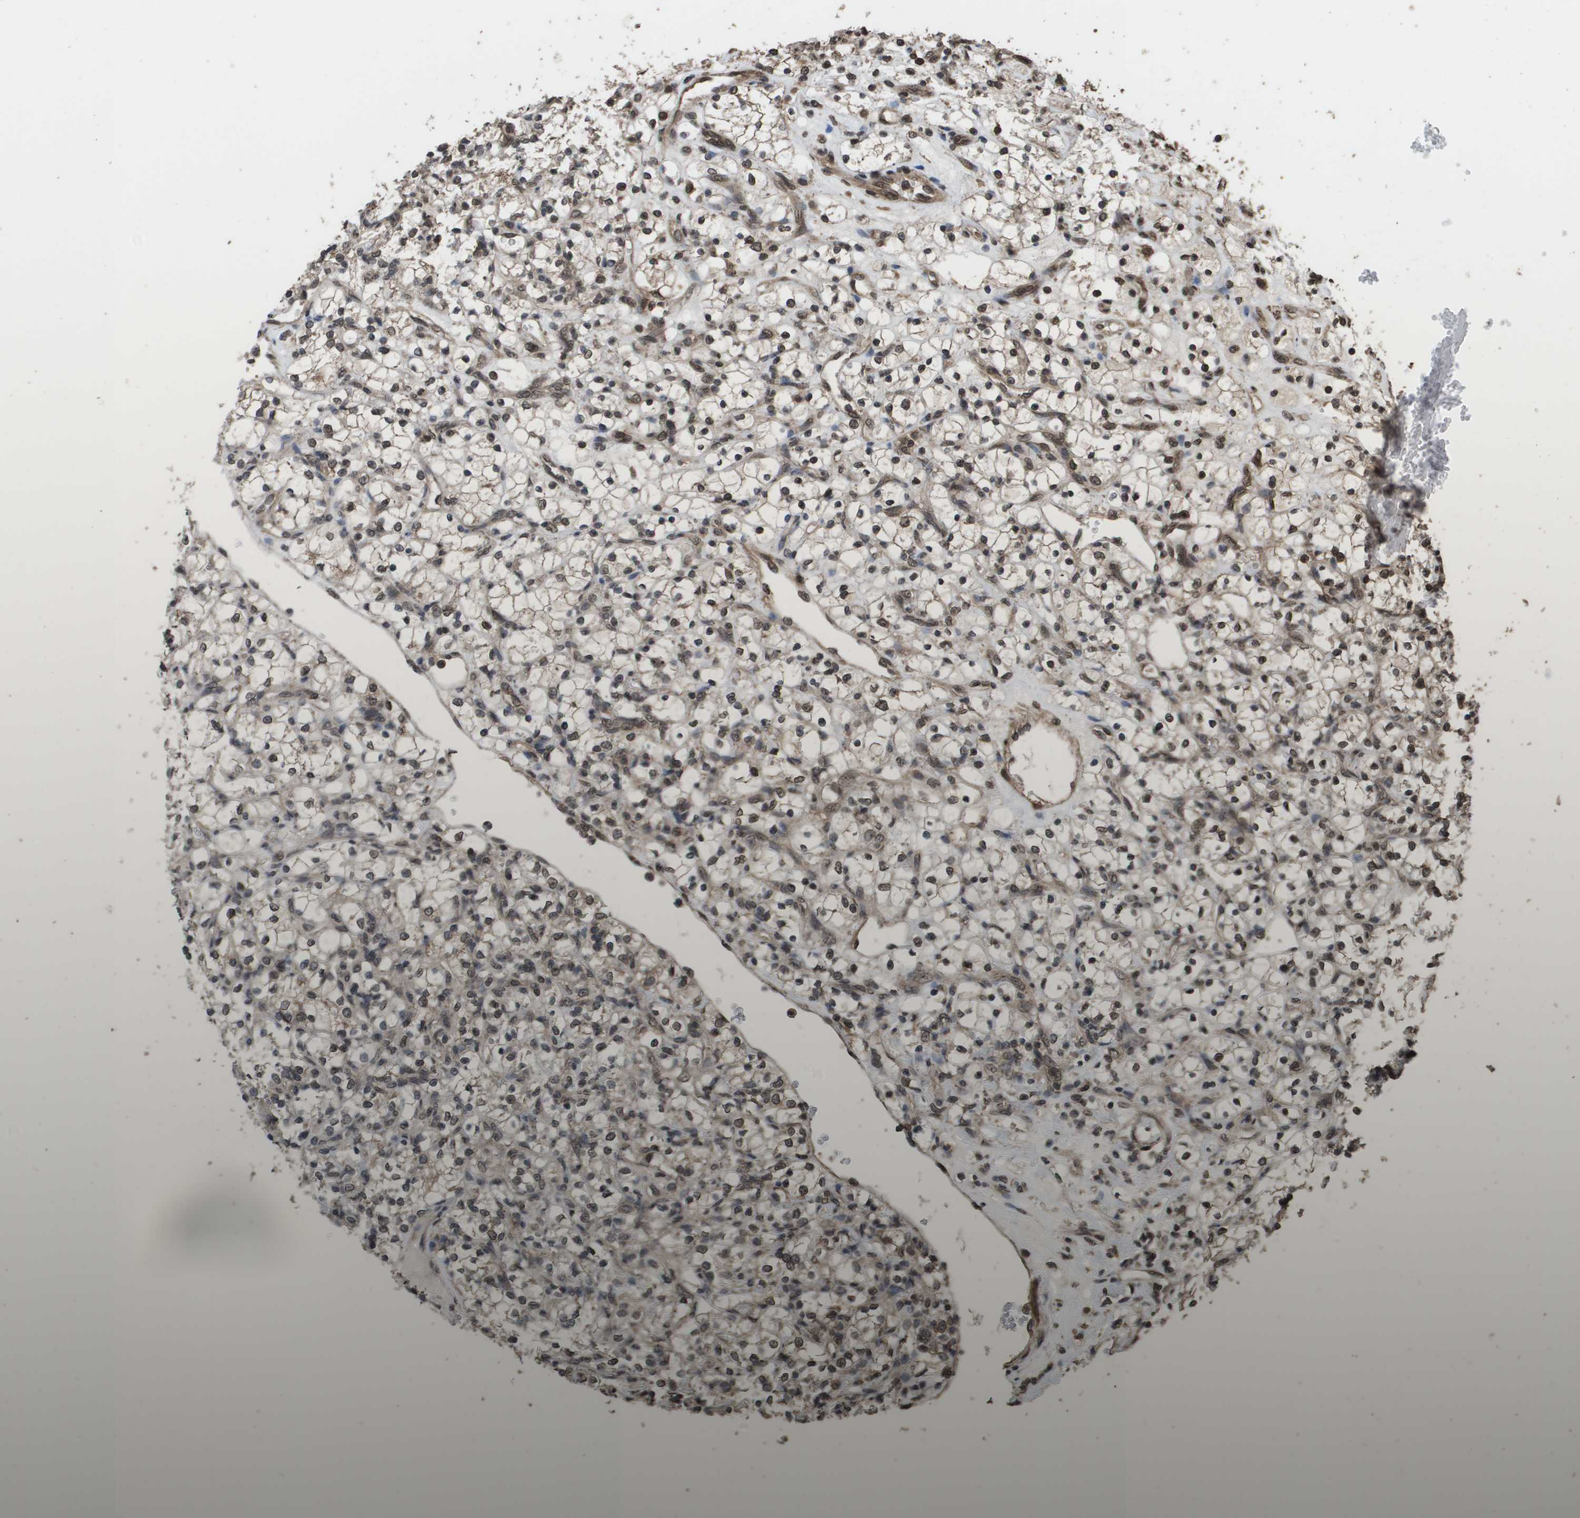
{"staining": {"intensity": "moderate", "quantity": "25%-75%", "location": "cytoplasmic/membranous,nuclear"}, "tissue": "renal cancer", "cell_type": "Tumor cells", "image_type": "cancer", "snomed": [{"axis": "morphology", "description": "Adenocarcinoma, NOS"}, {"axis": "topography", "description": "Kidney"}], "caption": "Immunohistochemical staining of human renal adenocarcinoma reveals medium levels of moderate cytoplasmic/membranous and nuclear protein staining in about 25%-75% of tumor cells. The staining is performed using DAB (3,3'-diaminobenzidine) brown chromogen to label protein expression. The nuclei are counter-stained blue using hematoxylin.", "gene": "AXIN2", "patient": {"sex": "female", "age": 69}}